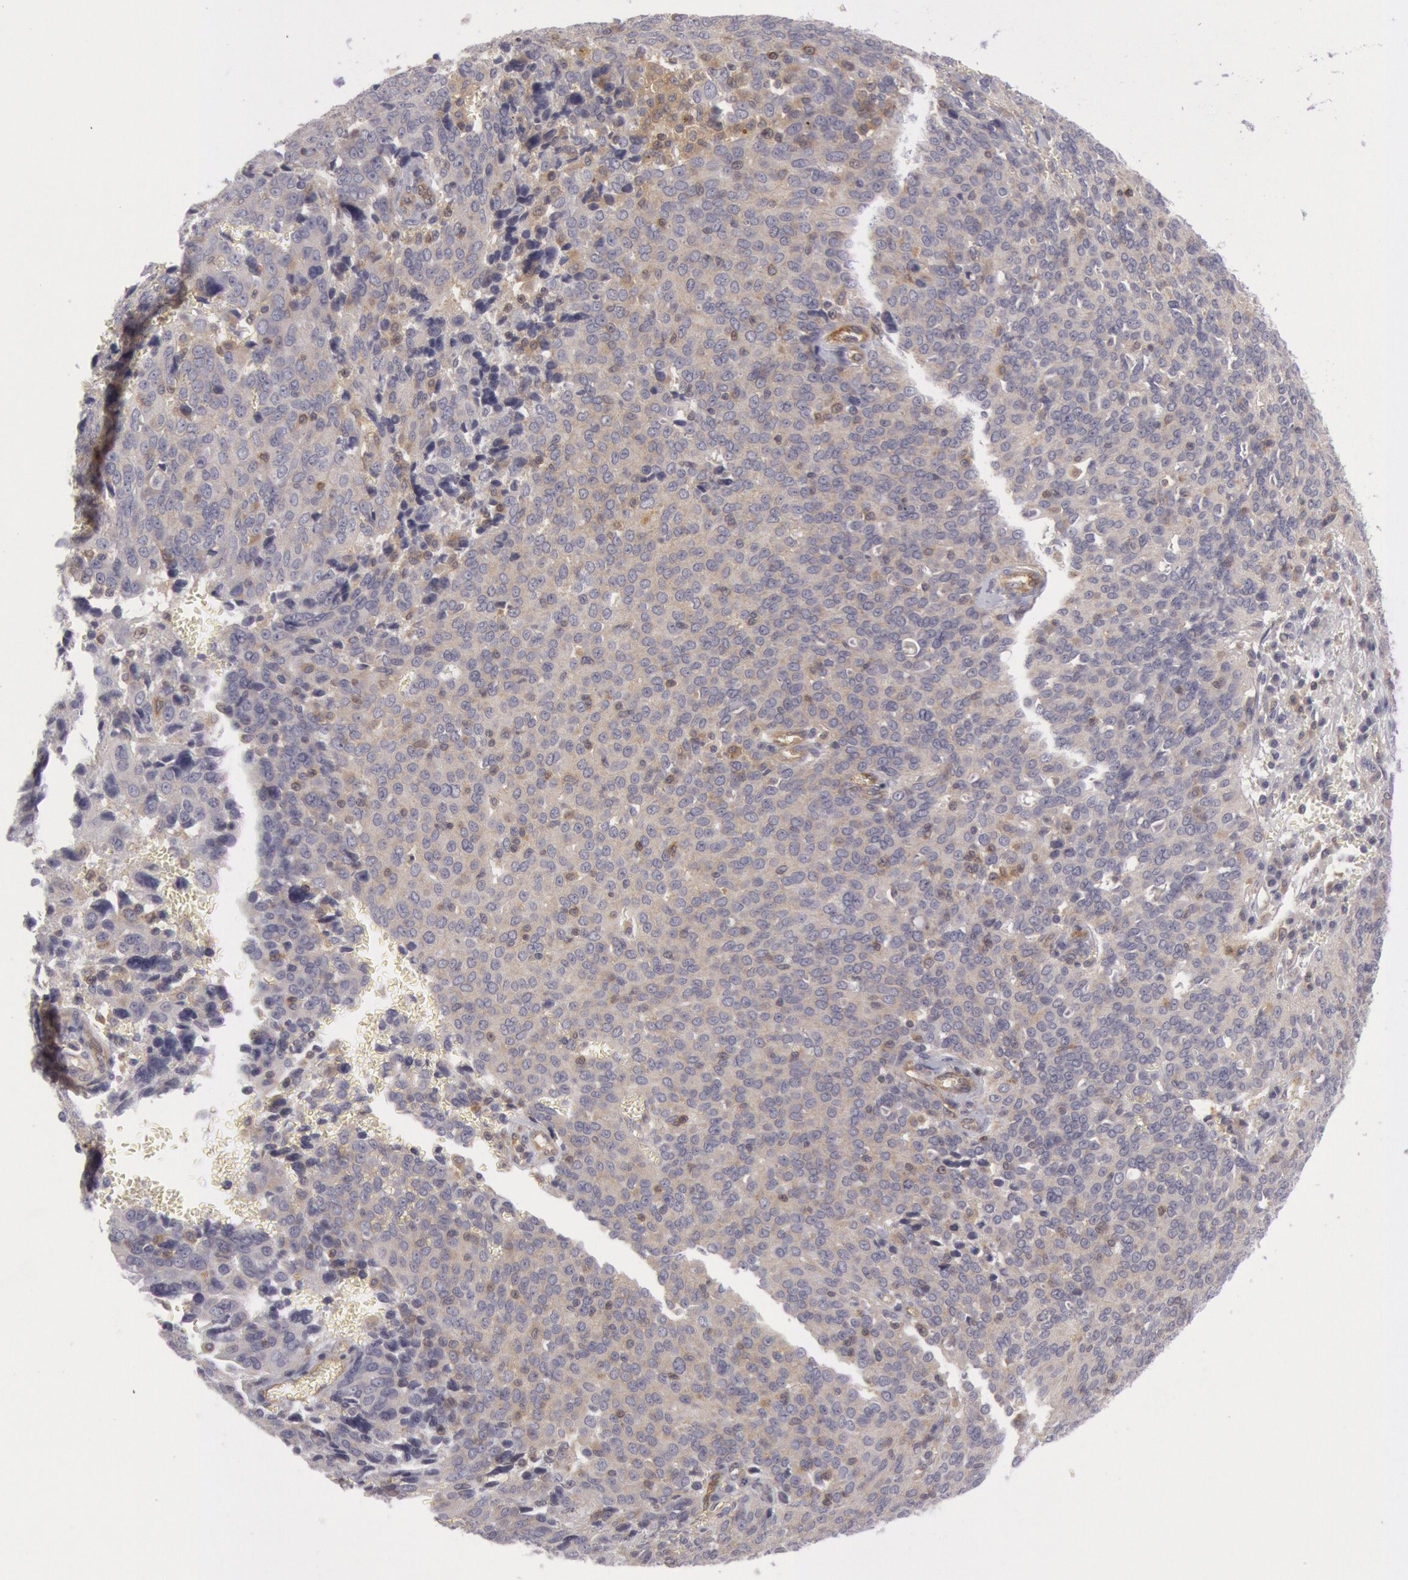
{"staining": {"intensity": "weak", "quantity": "25%-75%", "location": "cytoplasmic/membranous"}, "tissue": "ovarian cancer", "cell_type": "Tumor cells", "image_type": "cancer", "snomed": [{"axis": "morphology", "description": "Carcinoma, endometroid"}, {"axis": "topography", "description": "Ovary"}], "caption": "A histopathology image of human ovarian cancer stained for a protein shows weak cytoplasmic/membranous brown staining in tumor cells. The staining was performed using DAB (3,3'-diaminobenzidine) to visualize the protein expression in brown, while the nuclei were stained in blue with hematoxylin (Magnification: 20x).", "gene": "IKBKB", "patient": {"sex": "female", "age": 75}}